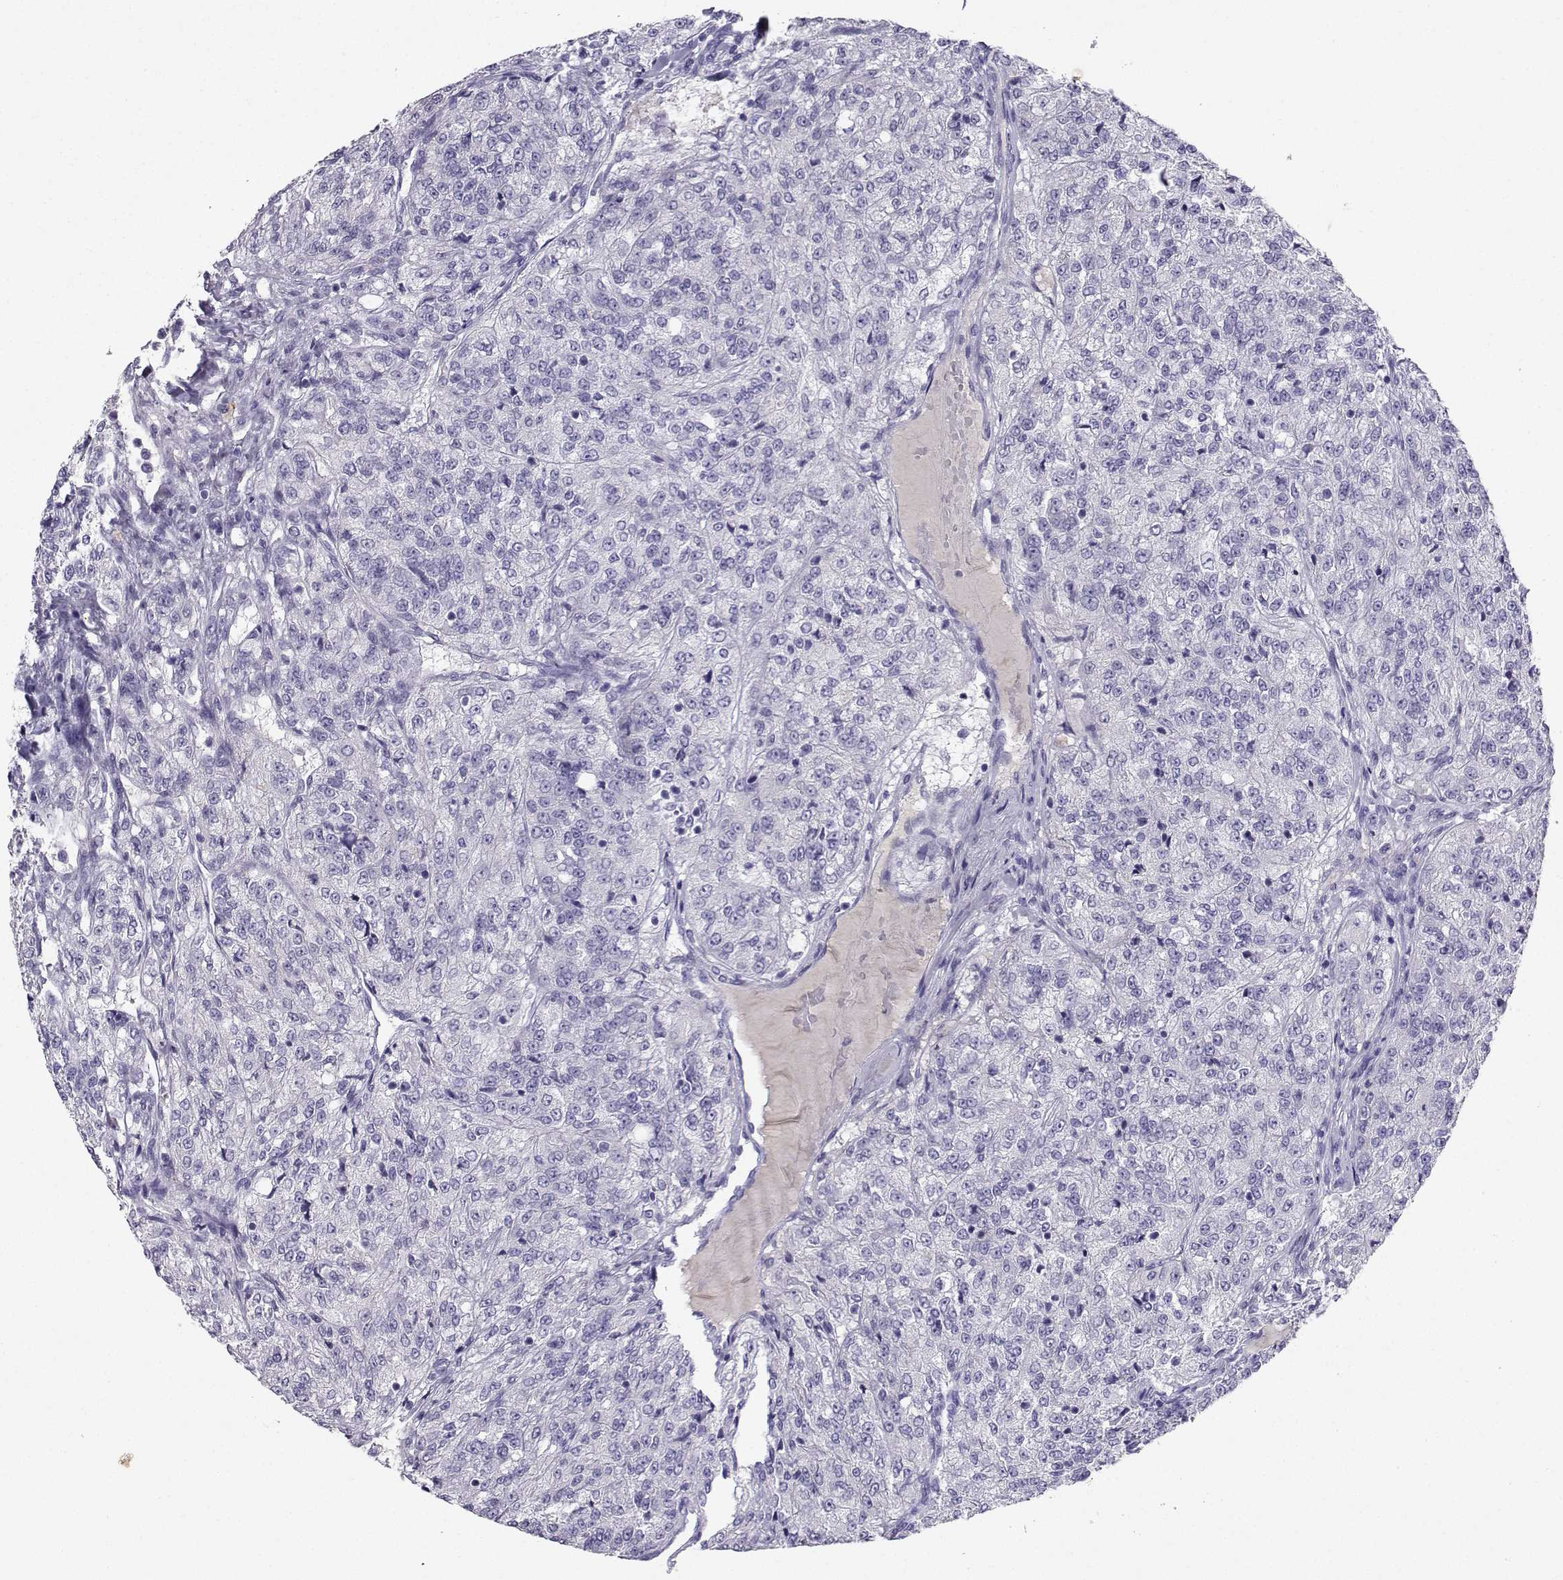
{"staining": {"intensity": "negative", "quantity": "none", "location": "none"}, "tissue": "renal cancer", "cell_type": "Tumor cells", "image_type": "cancer", "snomed": [{"axis": "morphology", "description": "Adenocarcinoma, NOS"}, {"axis": "topography", "description": "Kidney"}], "caption": "Immunohistochemistry photomicrograph of neoplastic tissue: human adenocarcinoma (renal) stained with DAB displays no significant protein positivity in tumor cells.", "gene": "GRIK4", "patient": {"sex": "female", "age": 63}}